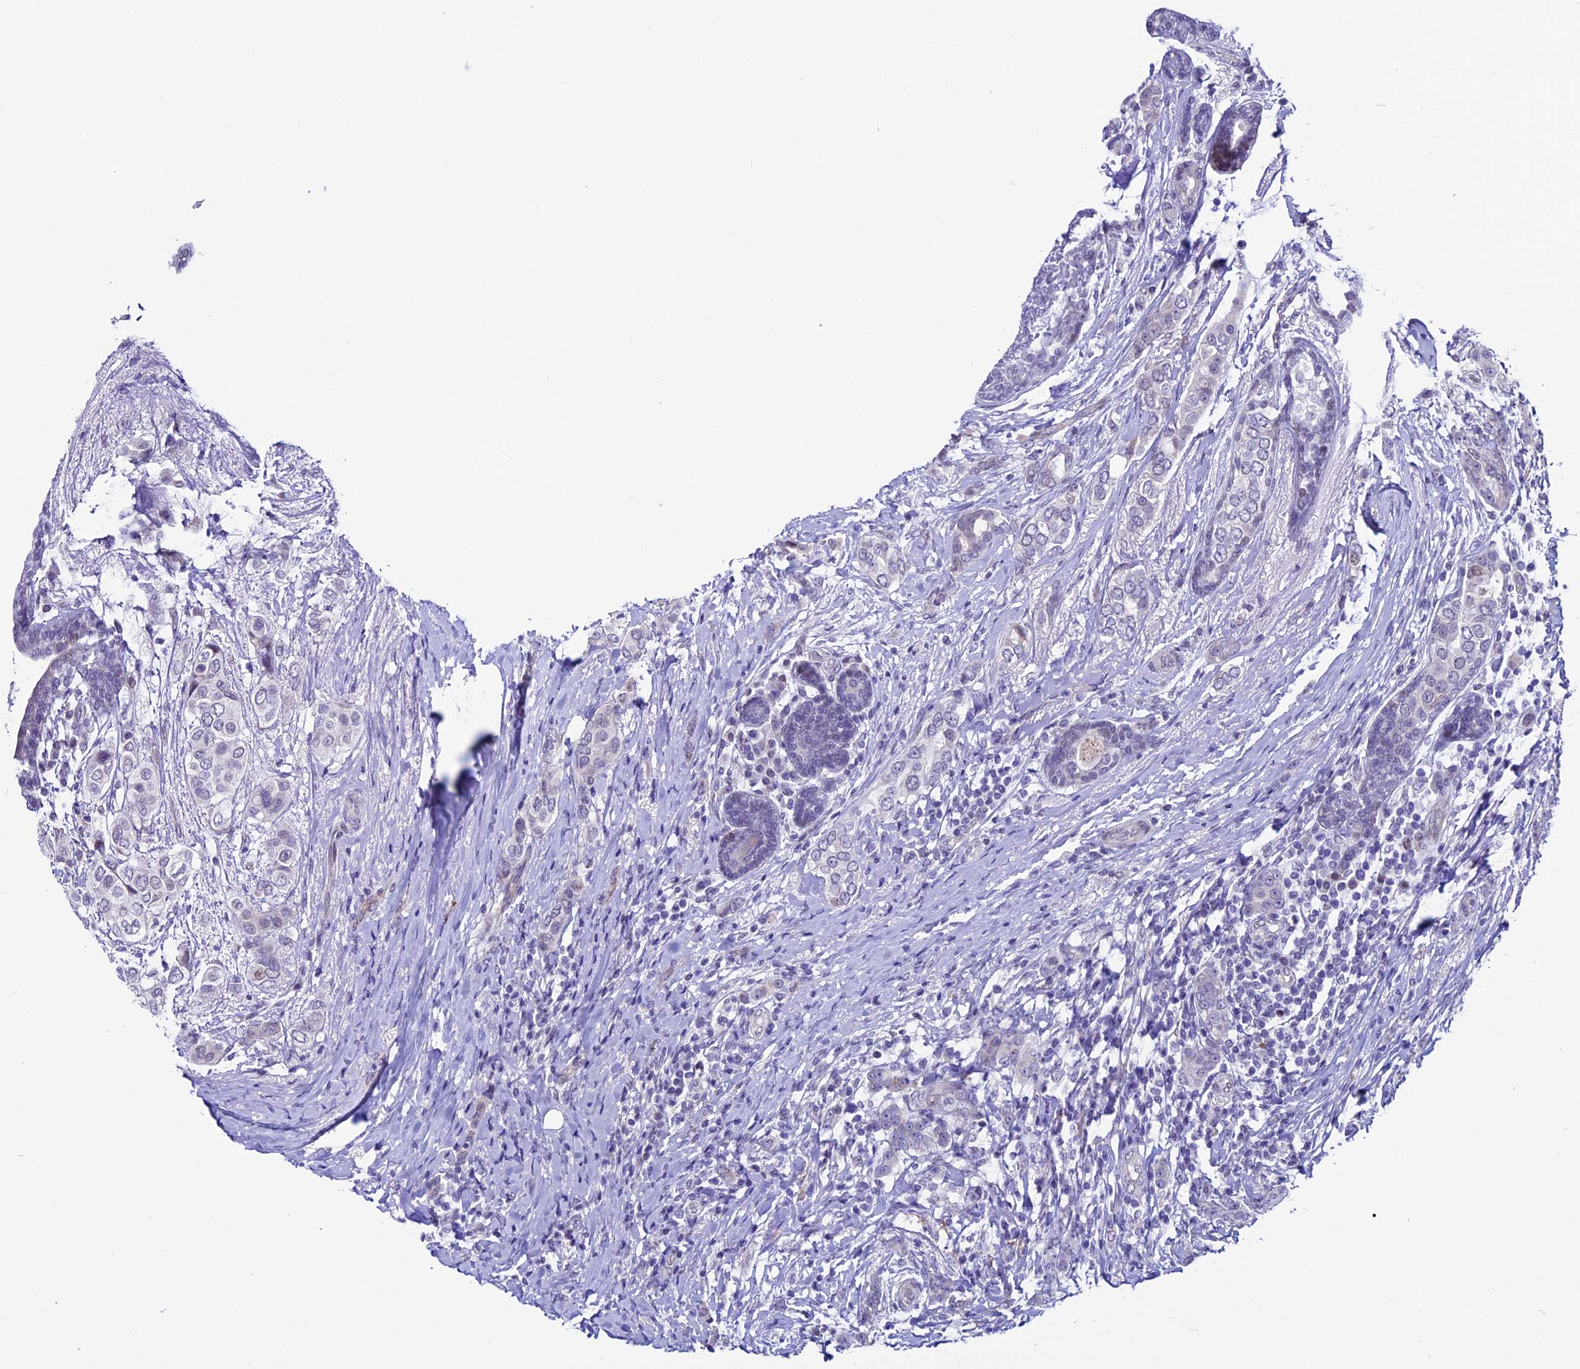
{"staining": {"intensity": "negative", "quantity": "none", "location": "none"}, "tissue": "breast cancer", "cell_type": "Tumor cells", "image_type": "cancer", "snomed": [{"axis": "morphology", "description": "Lobular carcinoma"}, {"axis": "topography", "description": "Breast"}], "caption": "Tumor cells are negative for brown protein staining in lobular carcinoma (breast). The staining is performed using DAB (3,3'-diaminobenzidine) brown chromogen with nuclei counter-stained in using hematoxylin.", "gene": "TMEM171", "patient": {"sex": "female", "age": 51}}